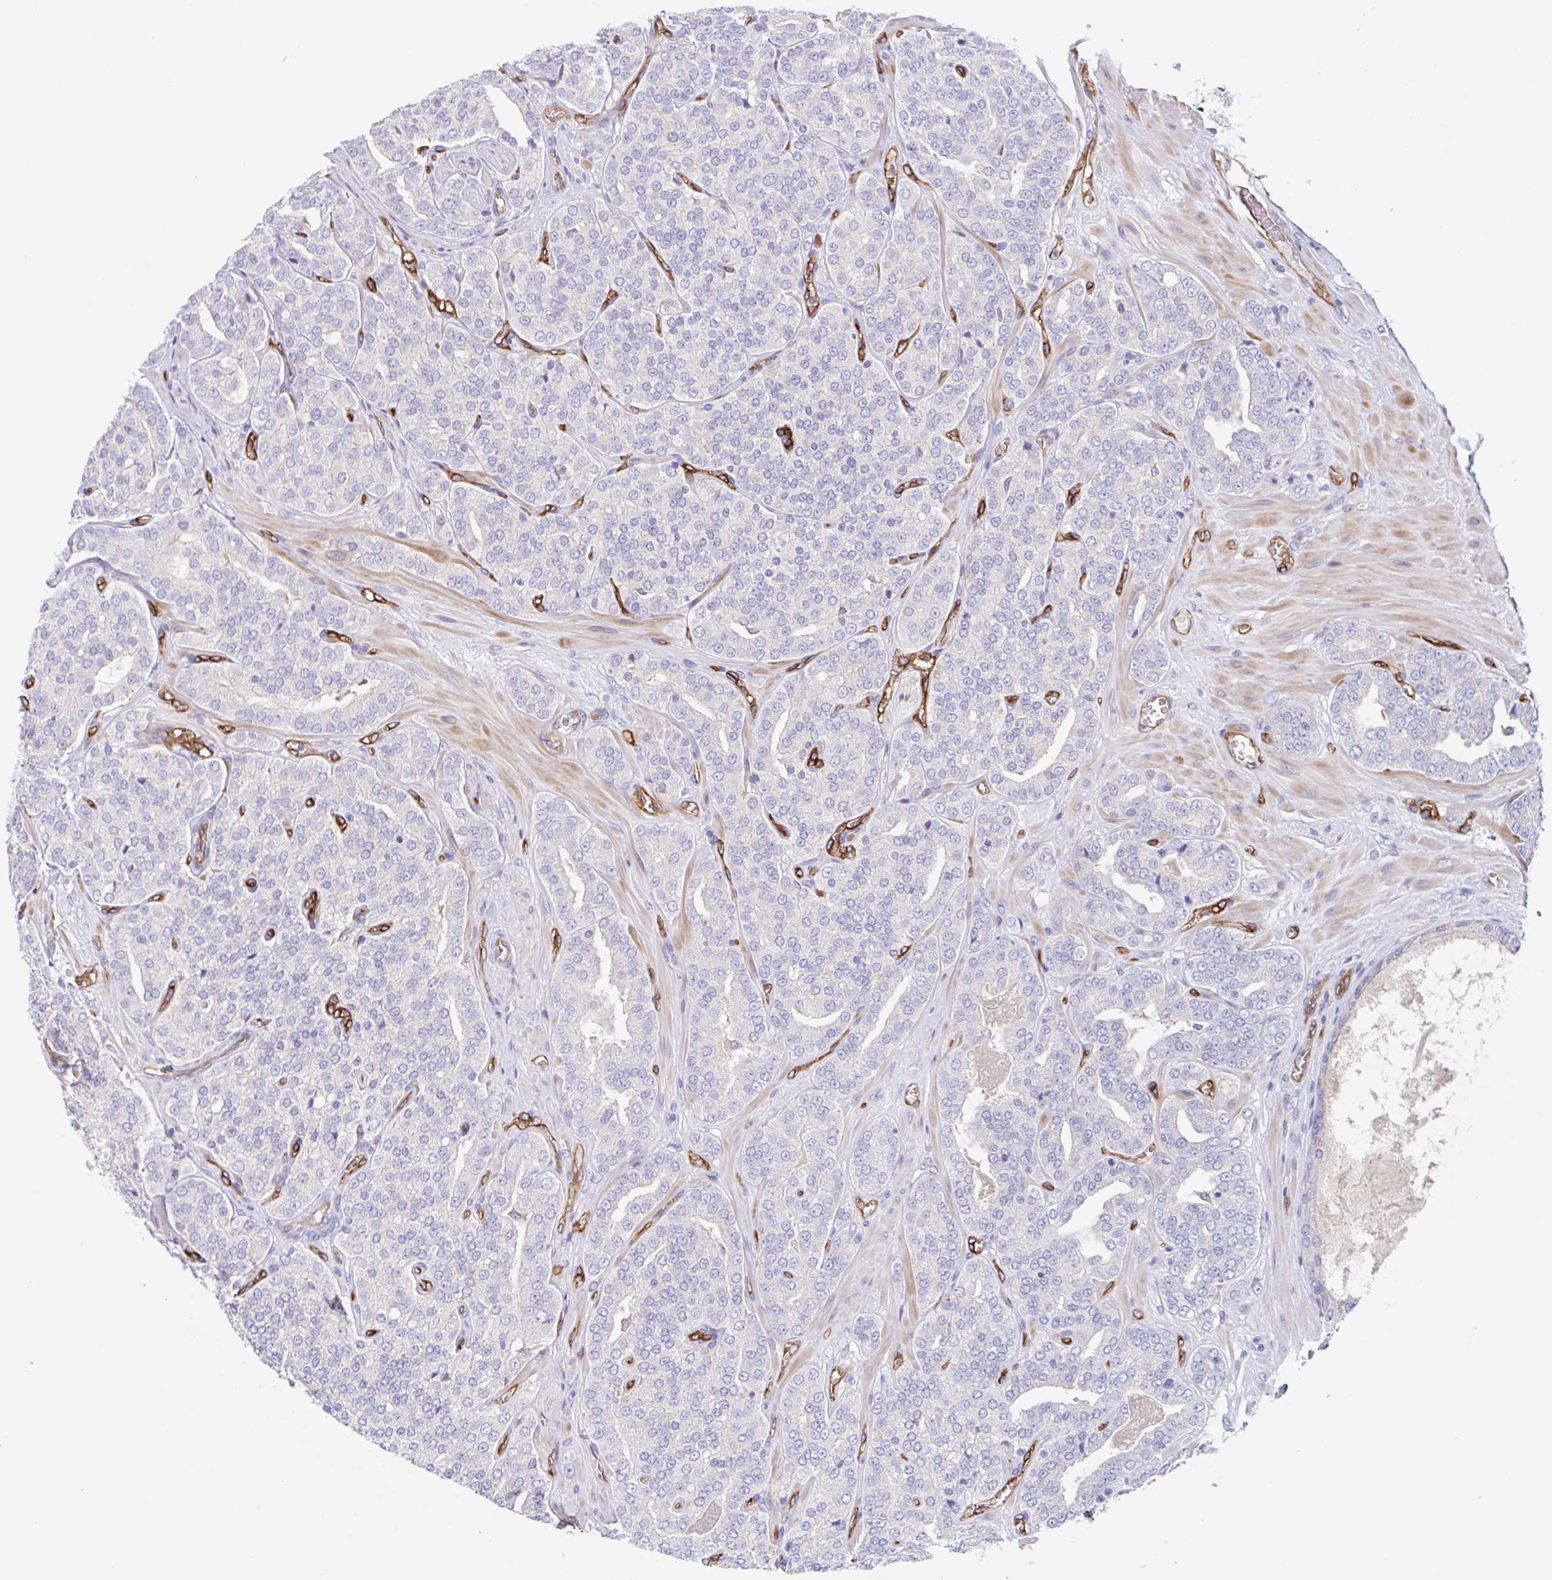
{"staining": {"intensity": "negative", "quantity": "none", "location": "none"}, "tissue": "prostate cancer", "cell_type": "Tumor cells", "image_type": "cancer", "snomed": [{"axis": "morphology", "description": "Adenocarcinoma, High grade"}, {"axis": "topography", "description": "Prostate"}], "caption": "IHC histopathology image of neoplastic tissue: human prostate cancer (adenocarcinoma (high-grade)) stained with DAB shows no significant protein positivity in tumor cells.", "gene": "EHD4", "patient": {"sex": "male", "age": 66}}